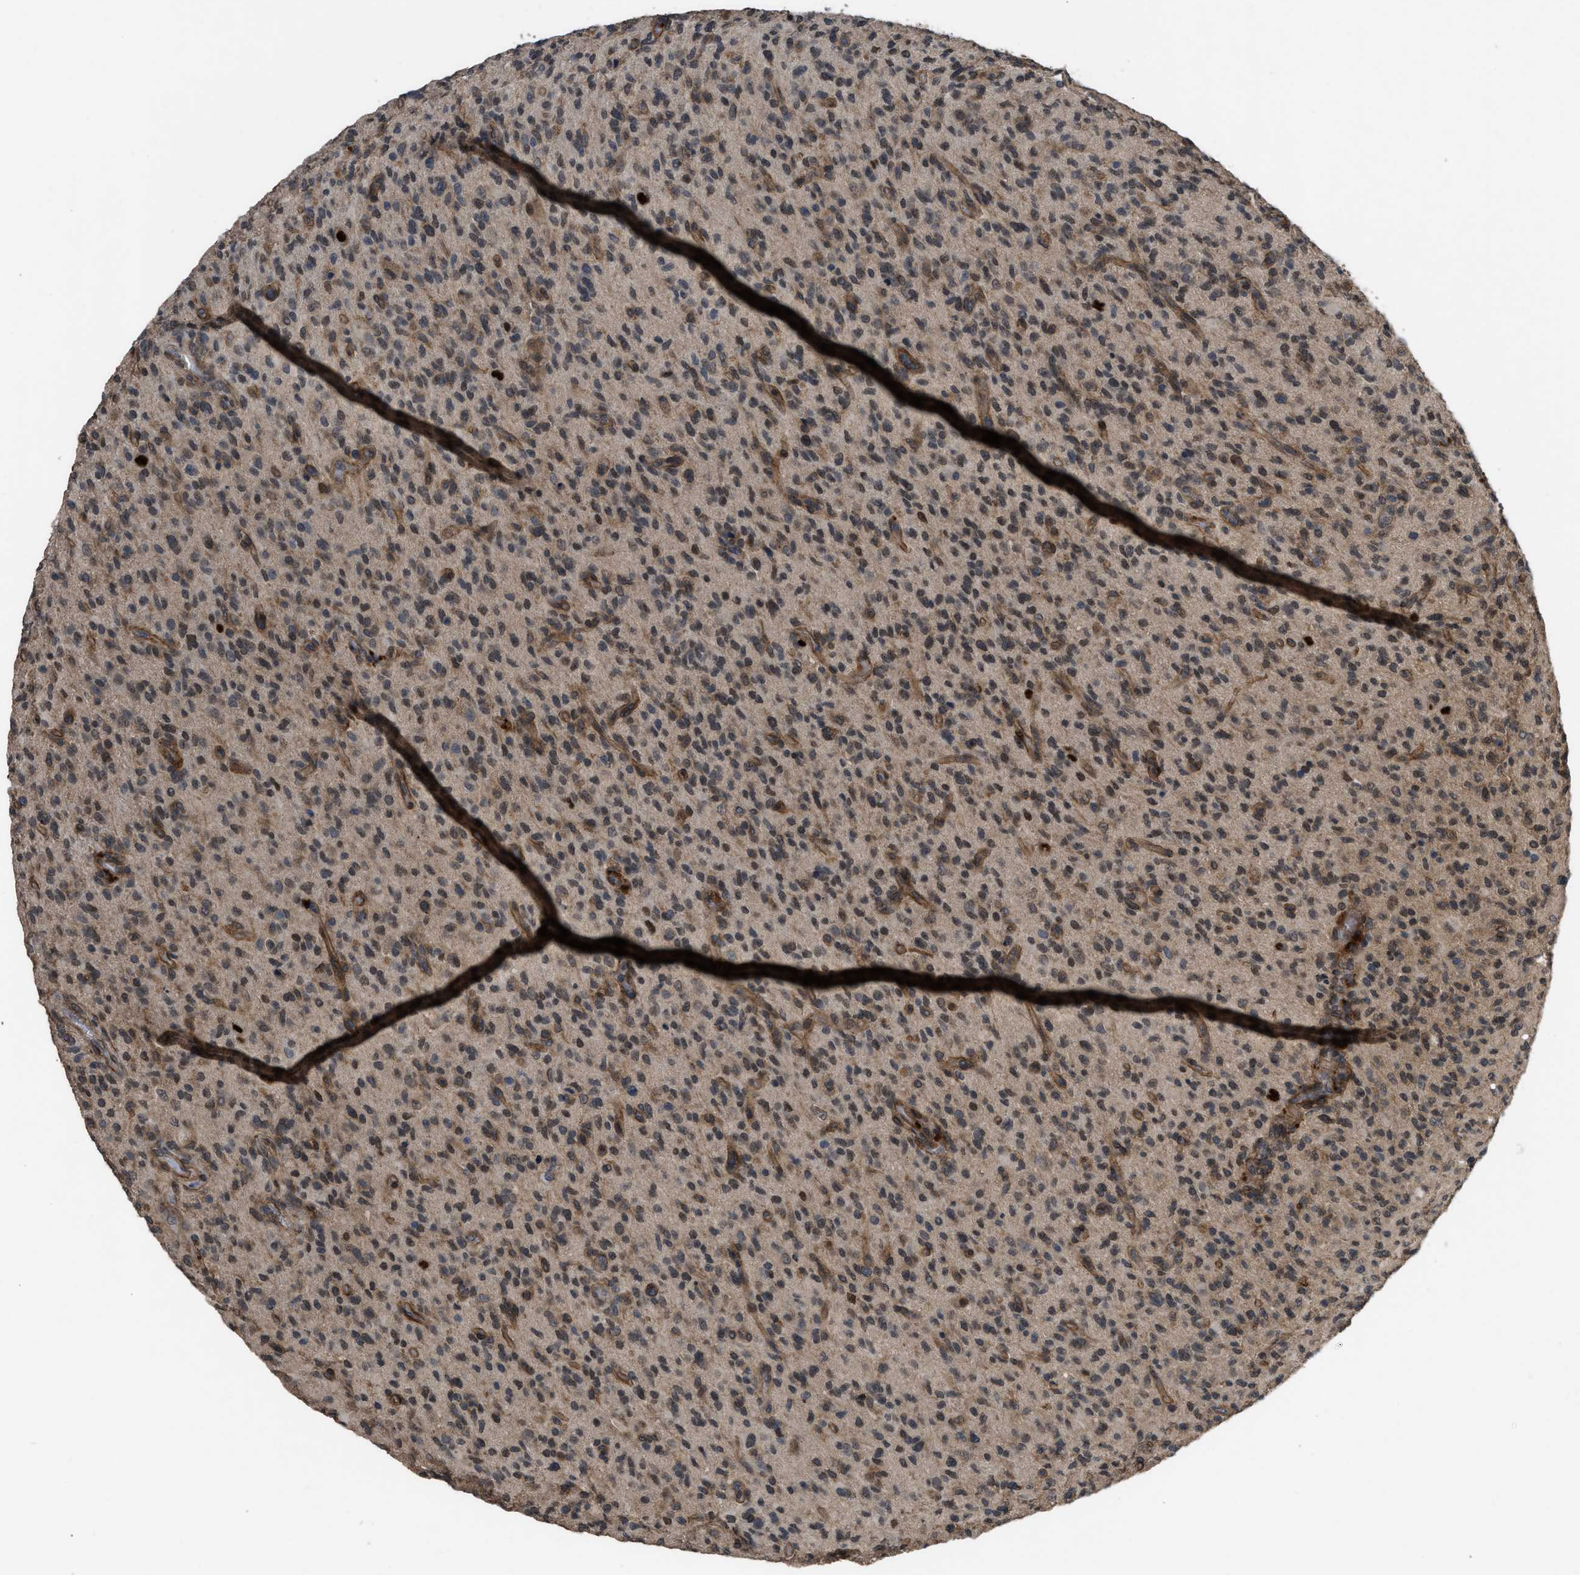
{"staining": {"intensity": "weak", "quantity": ">75%", "location": "cytoplasmic/membranous"}, "tissue": "glioma", "cell_type": "Tumor cells", "image_type": "cancer", "snomed": [{"axis": "morphology", "description": "Glioma, malignant, High grade"}, {"axis": "topography", "description": "Brain"}], "caption": "Immunohistochemical staining of human glioma displays low levels of weak cytoplasmic/membranous protein expression in about >75% of tumor cells.", "gene": "UTRN", "patient": {"sex": "male", "age": 71}}